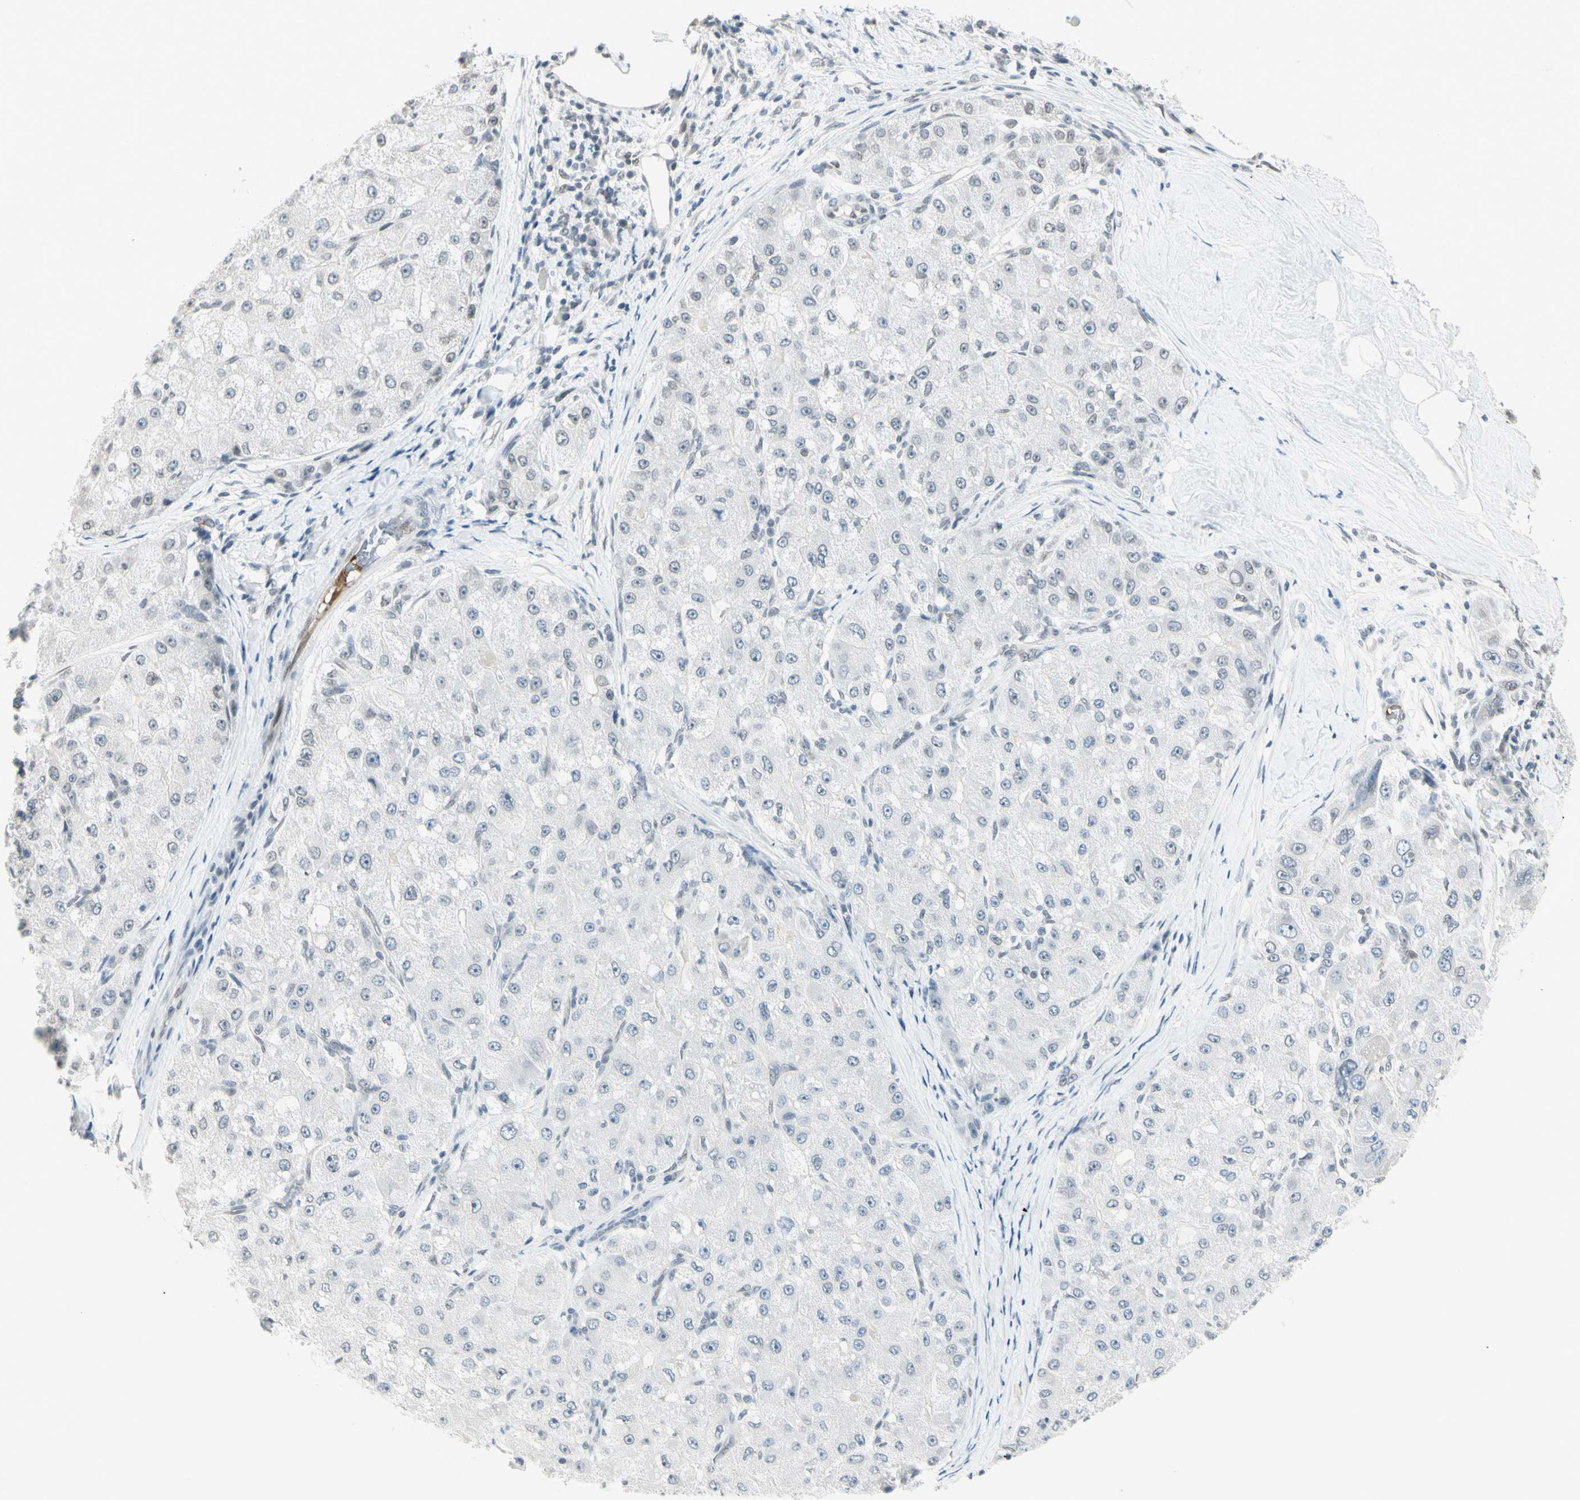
{"staining": {"intensity": "negative", "quantity": "none", "location": "none"}, "tissue": "liver cancer", "cell_type": "Tumor cells", "image_type": "cancer", "snomed": [{"axis": "morphology", "description": "Carcinoma, Hepatocellular, NOS"}, {"axis": "topography", "description": "Liver"}], "caption": "Protein analysis of liver hepatocellular carcinoma shows no significant staining in tumor cells.", "gene": "BCAN", "patient": {"sex": "male", "age": 80}}